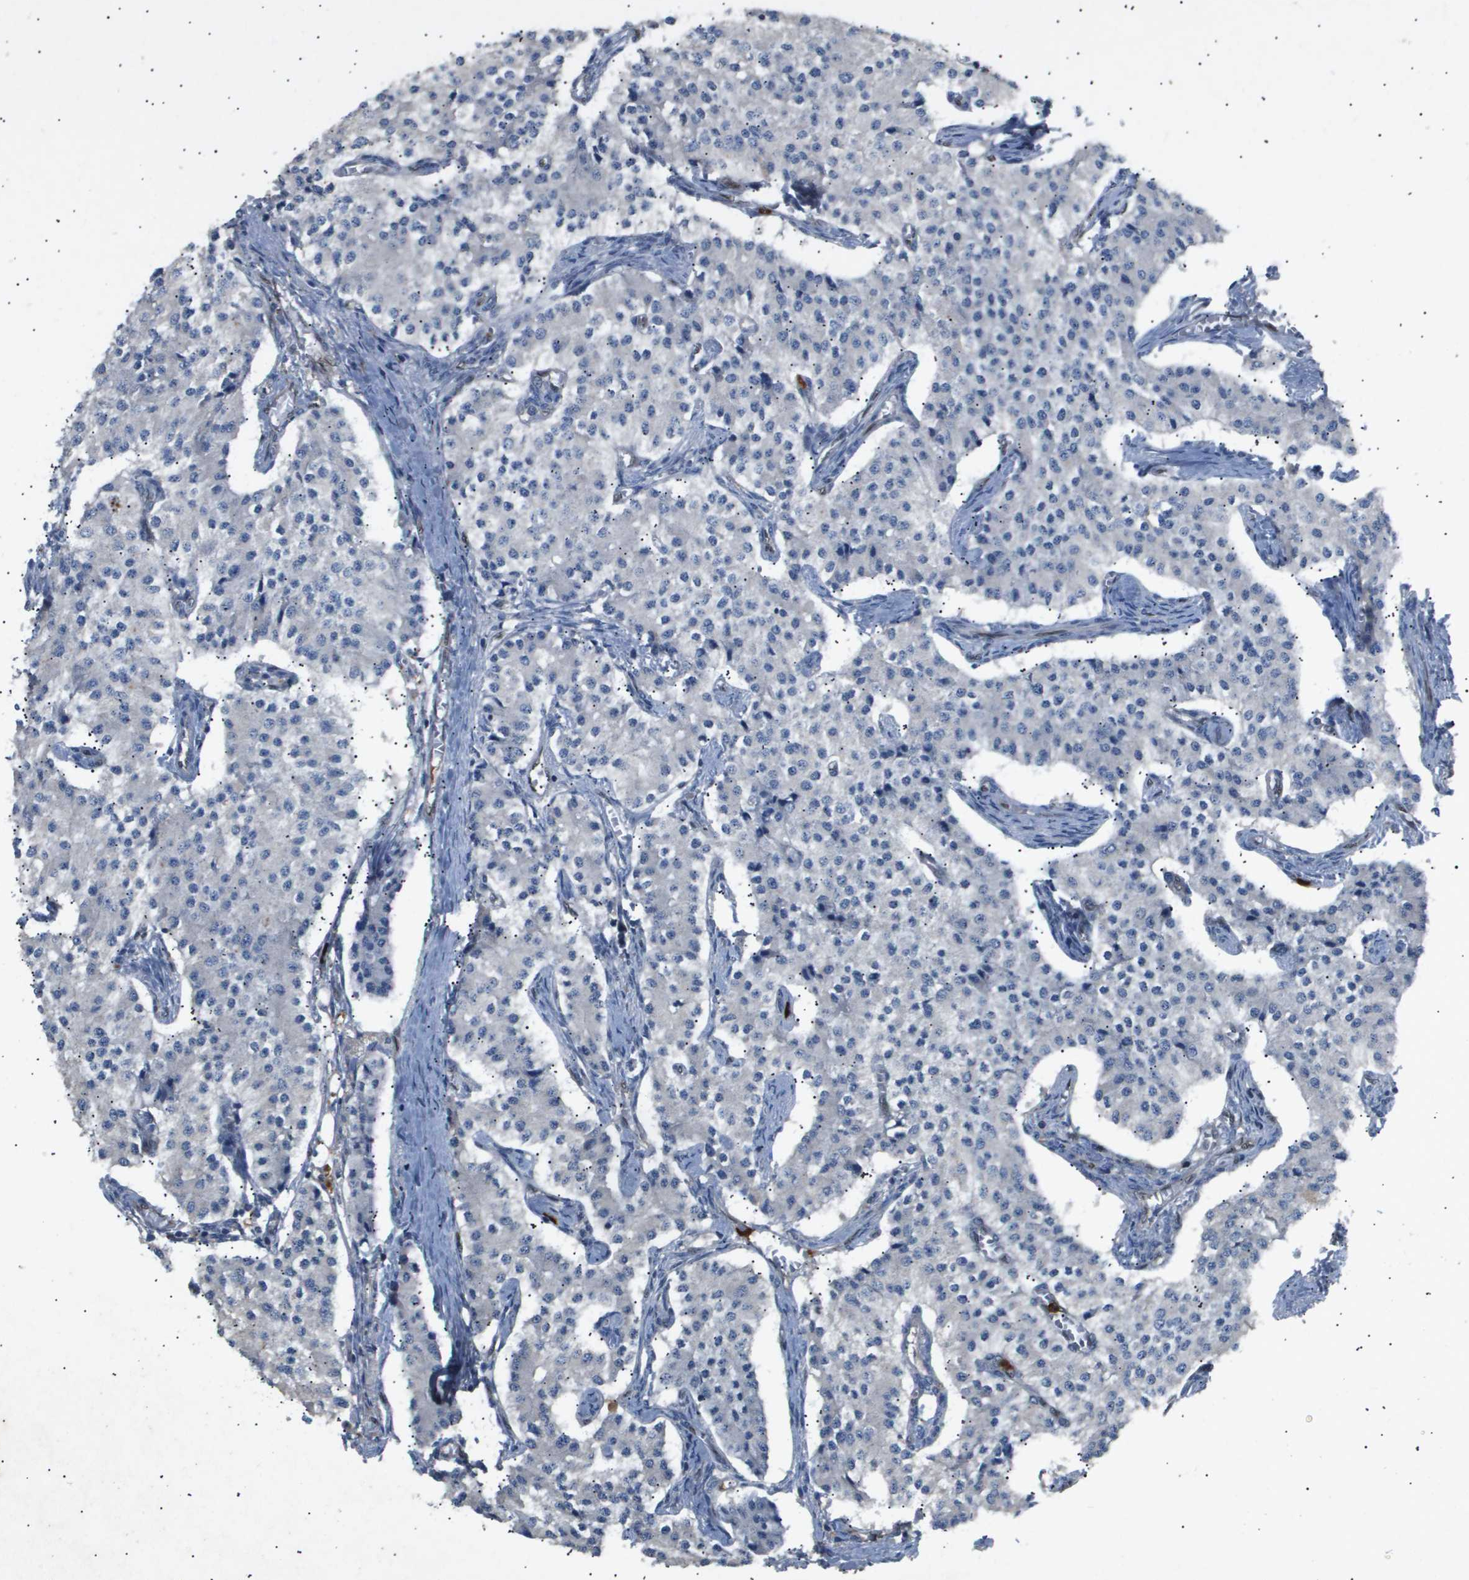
{"staining": {"intensity": "negative", "quantity": "none", "location": "none"}, "tissue": "carcinoid", "cell_type": "Tumor cells", "image_type": "cancer", "snomed": [{"axis": "morphology", "description": "Carcinoid, malignant, NOS"}, {"axis": "topography", "description": "Colon"}], "caption": "High magnification brightfield microscopy of malignant carcinoid stained with DAB (3,3'-diaminobenzidine) (brown) and counterstained with hematoxylin (blue): tumor cells show no significant positivity.", "gene": "ERG", "patient": {"sex": "female", "age": 52}}